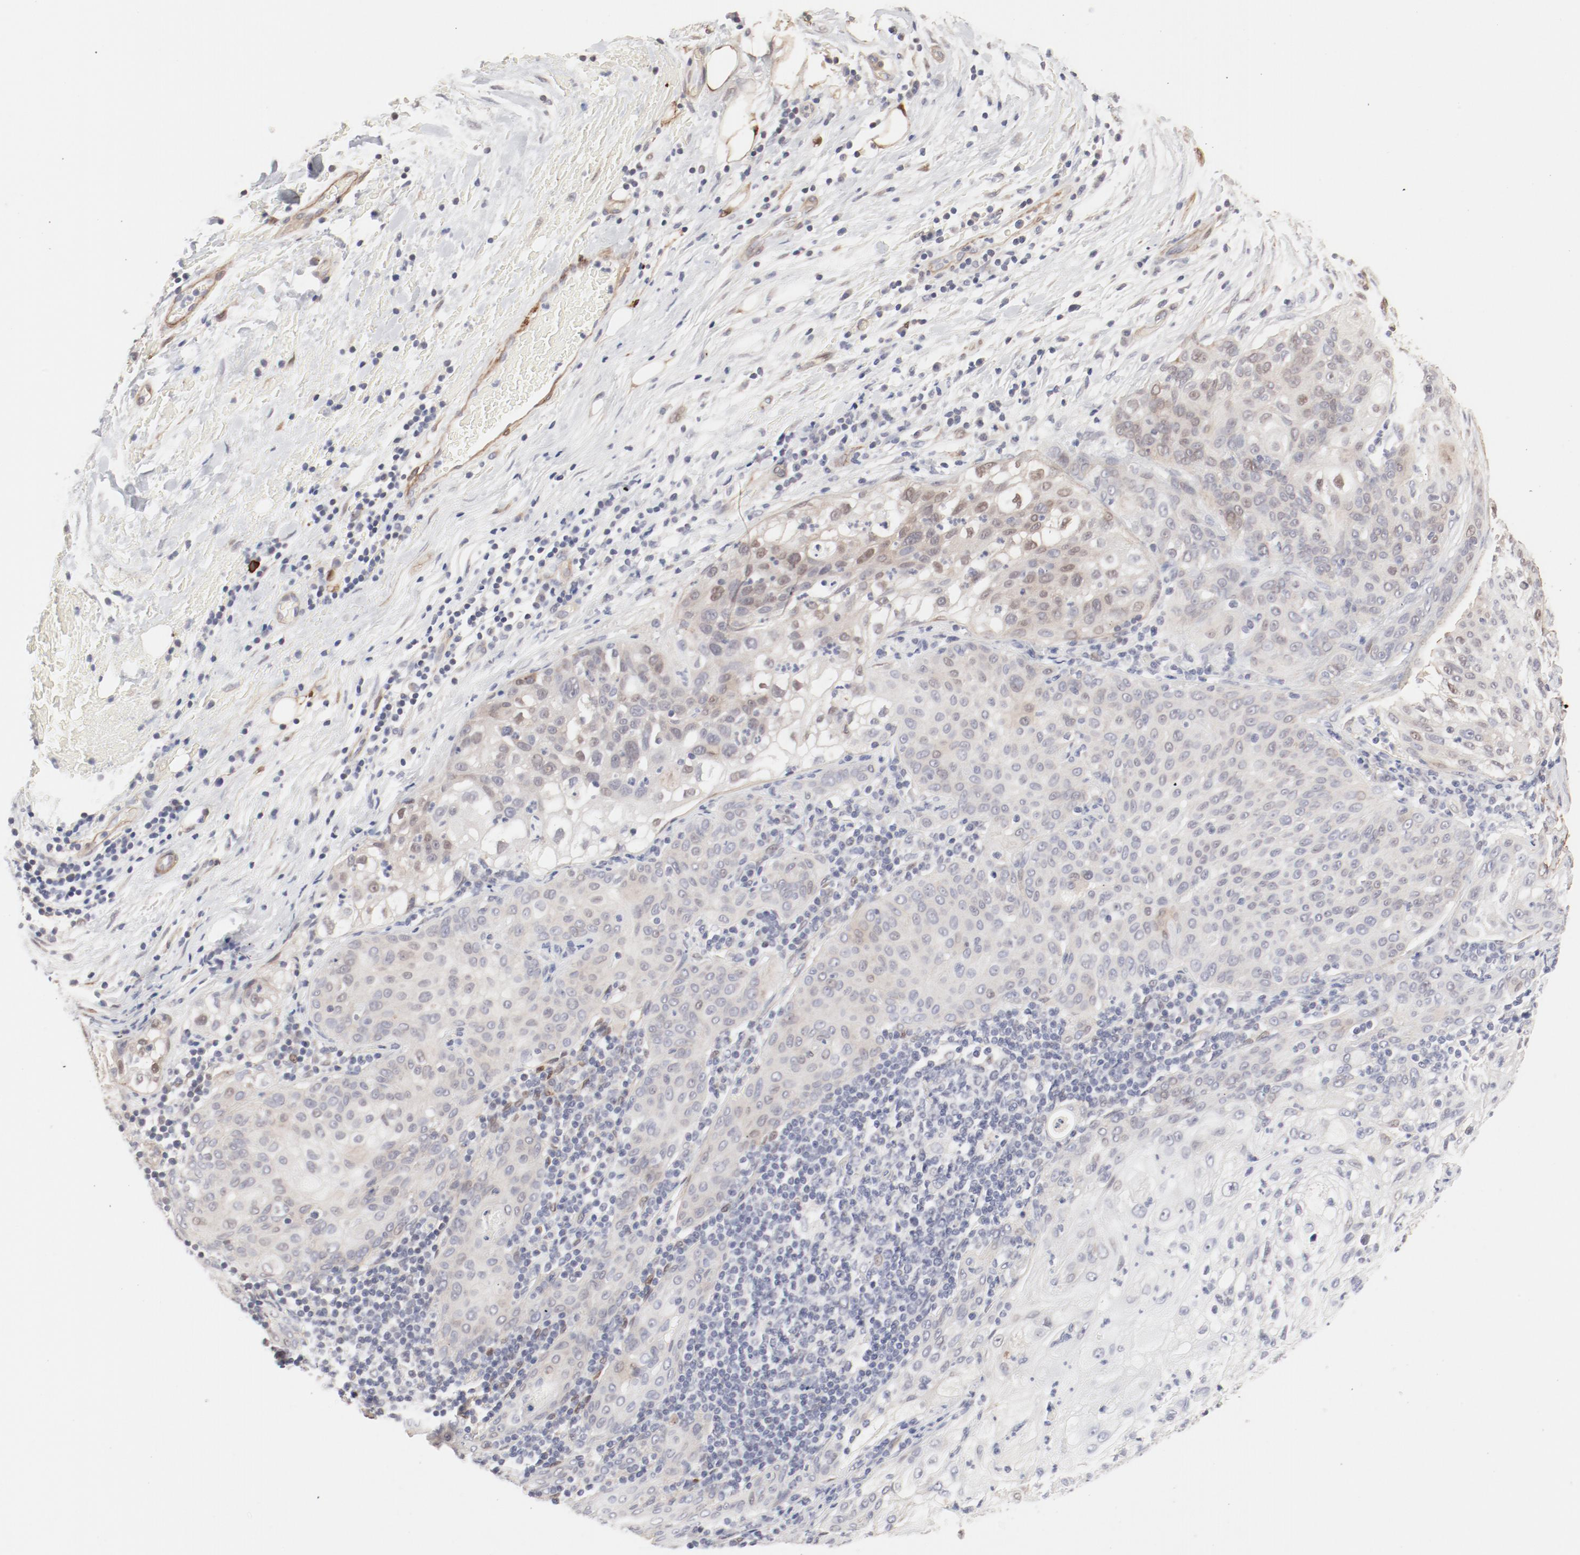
{"staining": {"intensity": "weak", "quantity": "<25%", "location": "nuclear"}, "tissue": "lung cancer", "cell_type": "Tumor cells", "image_type": "cancer", "snomed": [{"axis": "morphology", "description": "Inflammation, NOS"}, {"axis": "morphology", "description": "Squamous cell carcinoma, NOS"}, {"axis": "topography", "description": "Lymph node"}, {"axis": "topography", "description": "Soft tissue"}, {"axis": "topography", "description": "Lung"}], "caption": "The IHC photomicrograph has no significant staining in tumor cells of lung squamous cell carcinoma tissue.", "gene": "MAGED4", "patient": {"sex": "male", "age": 66}}